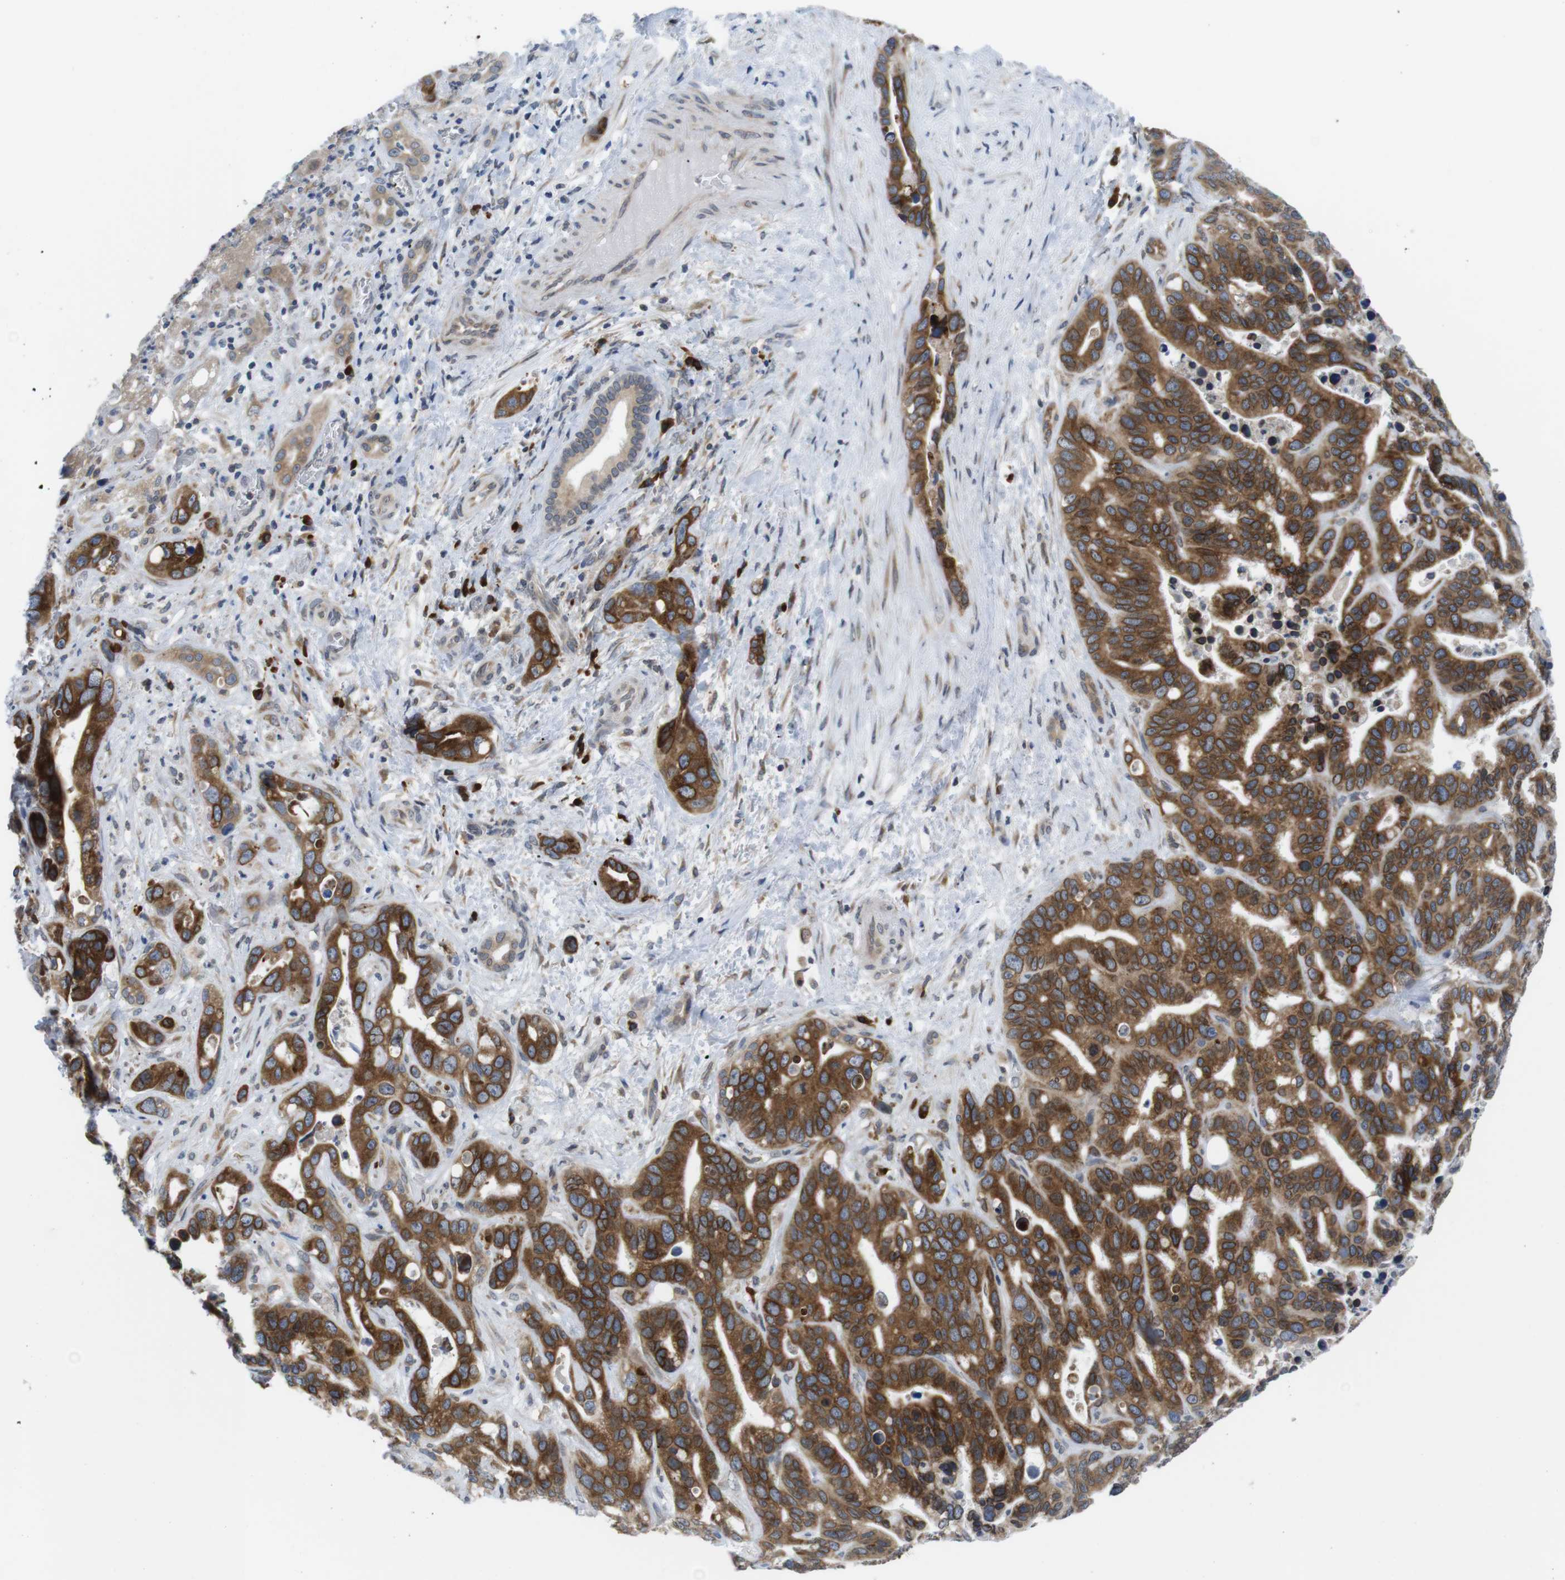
{"staining": {"intensity": "strong", "quantity": ">75%", "location": "cytoplasmic/membranous"}, "tissue": "liver cancer", "cell_type": "Tumor cells", "image_type": "cancer", "snomed": [{"axis": "morphology", "description": "Cholangiocarcinoma"}, {"axis": "topography", "description": "Liver"}], "caption": "A brown stain shows strong cytoplasmic/membranous positivity of a protein in cholangiocarcinoma (liver) tumor cells.", "gene": "ERGIC3", "patient": {"sex": "female", "age": 65}}